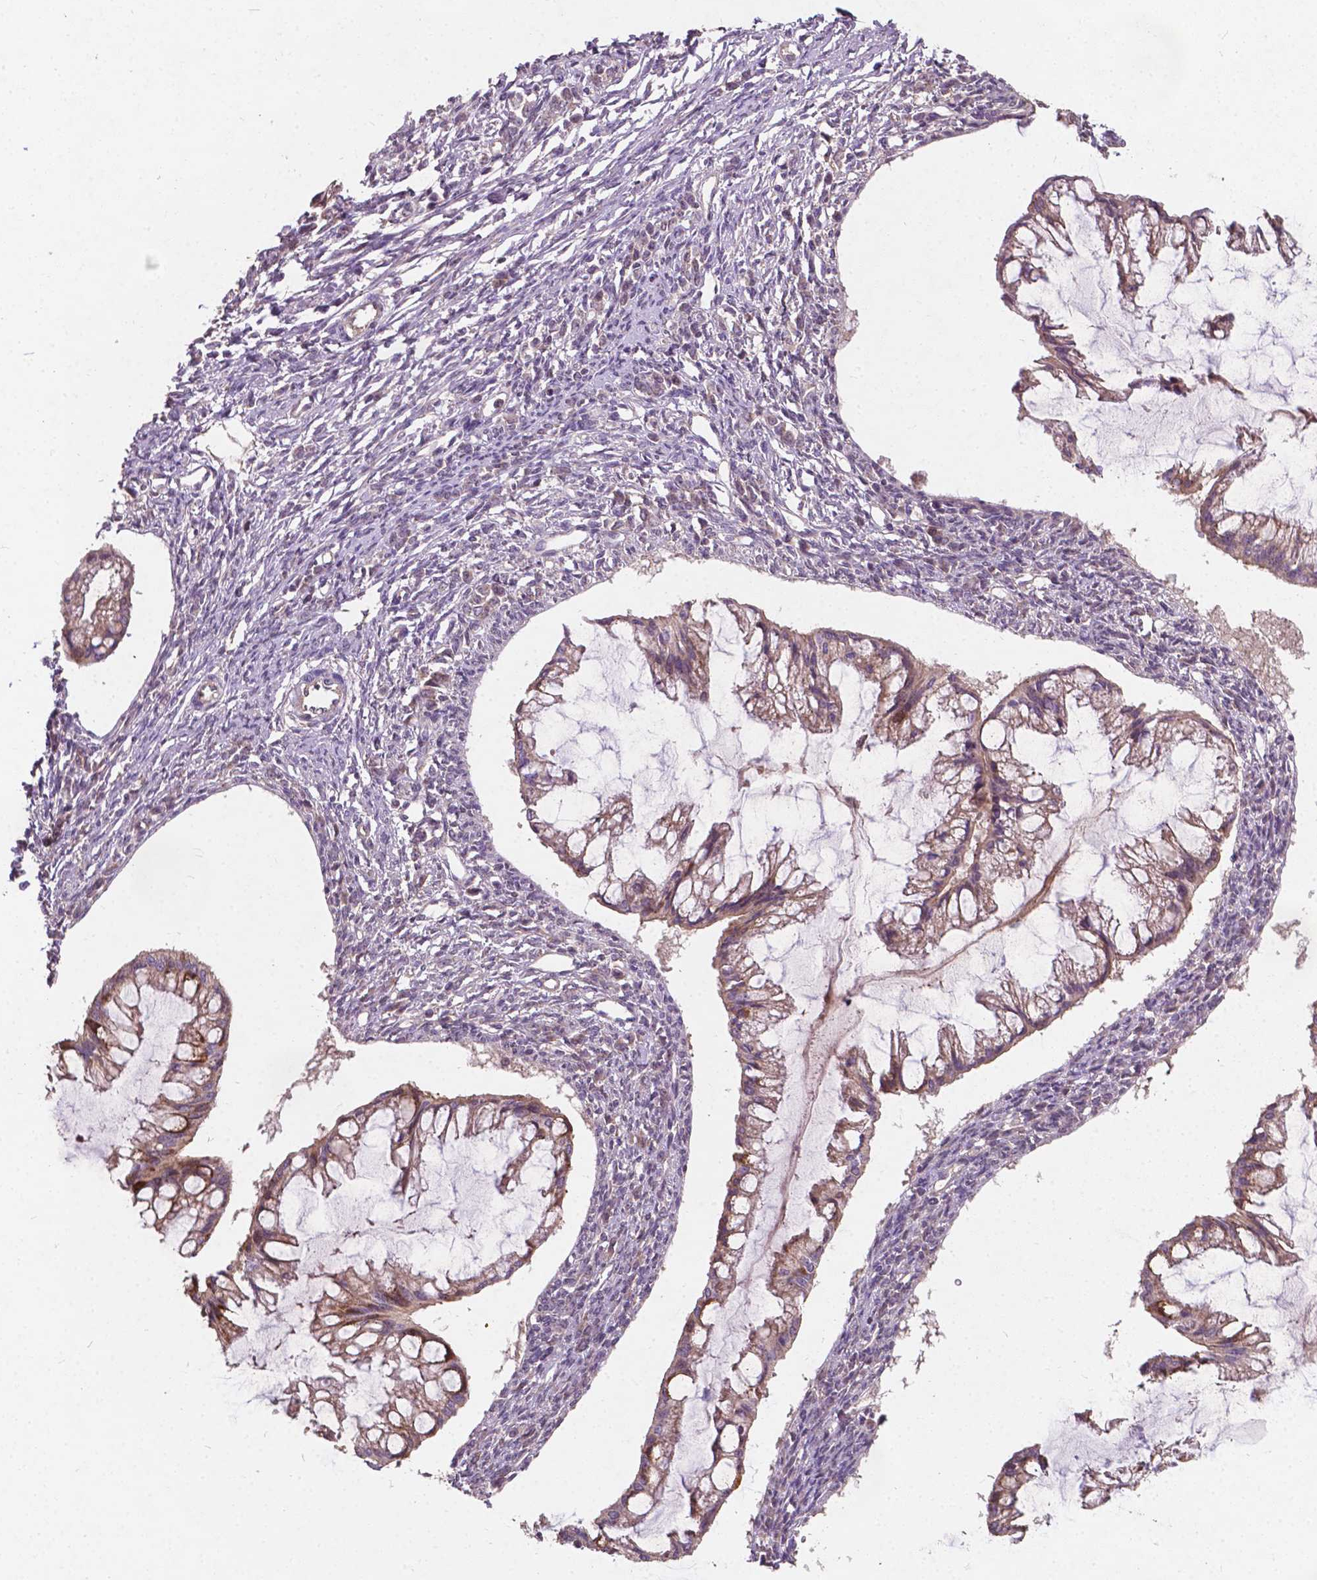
{"staining": {"intensity": "moderate", "quantity": ">75%", "location": "cytoplasmic/membranous"}, "tissue": "ovarian cancer", "cell_type": "Tumor cells", "image_type": "cancer", "snomed": [{"axis": "morphology", "description": "Cystadenocarcinoma, mucinous, NOS"}, {"axis": "topography", "description": "Ovary"}], "caption": "This histopathology image reveals ovarian cancer (mucinous cystadenocarcinoma) stained with immunohistochemistry (IHC) to label a protein in brown. The cytoplasmic/membranous of tumor cells show moderate positivity for the protein. Nuclei are counter-stained blue.", "gene": "DUSP16", "patient": {"sex": "female", "age": 73}}